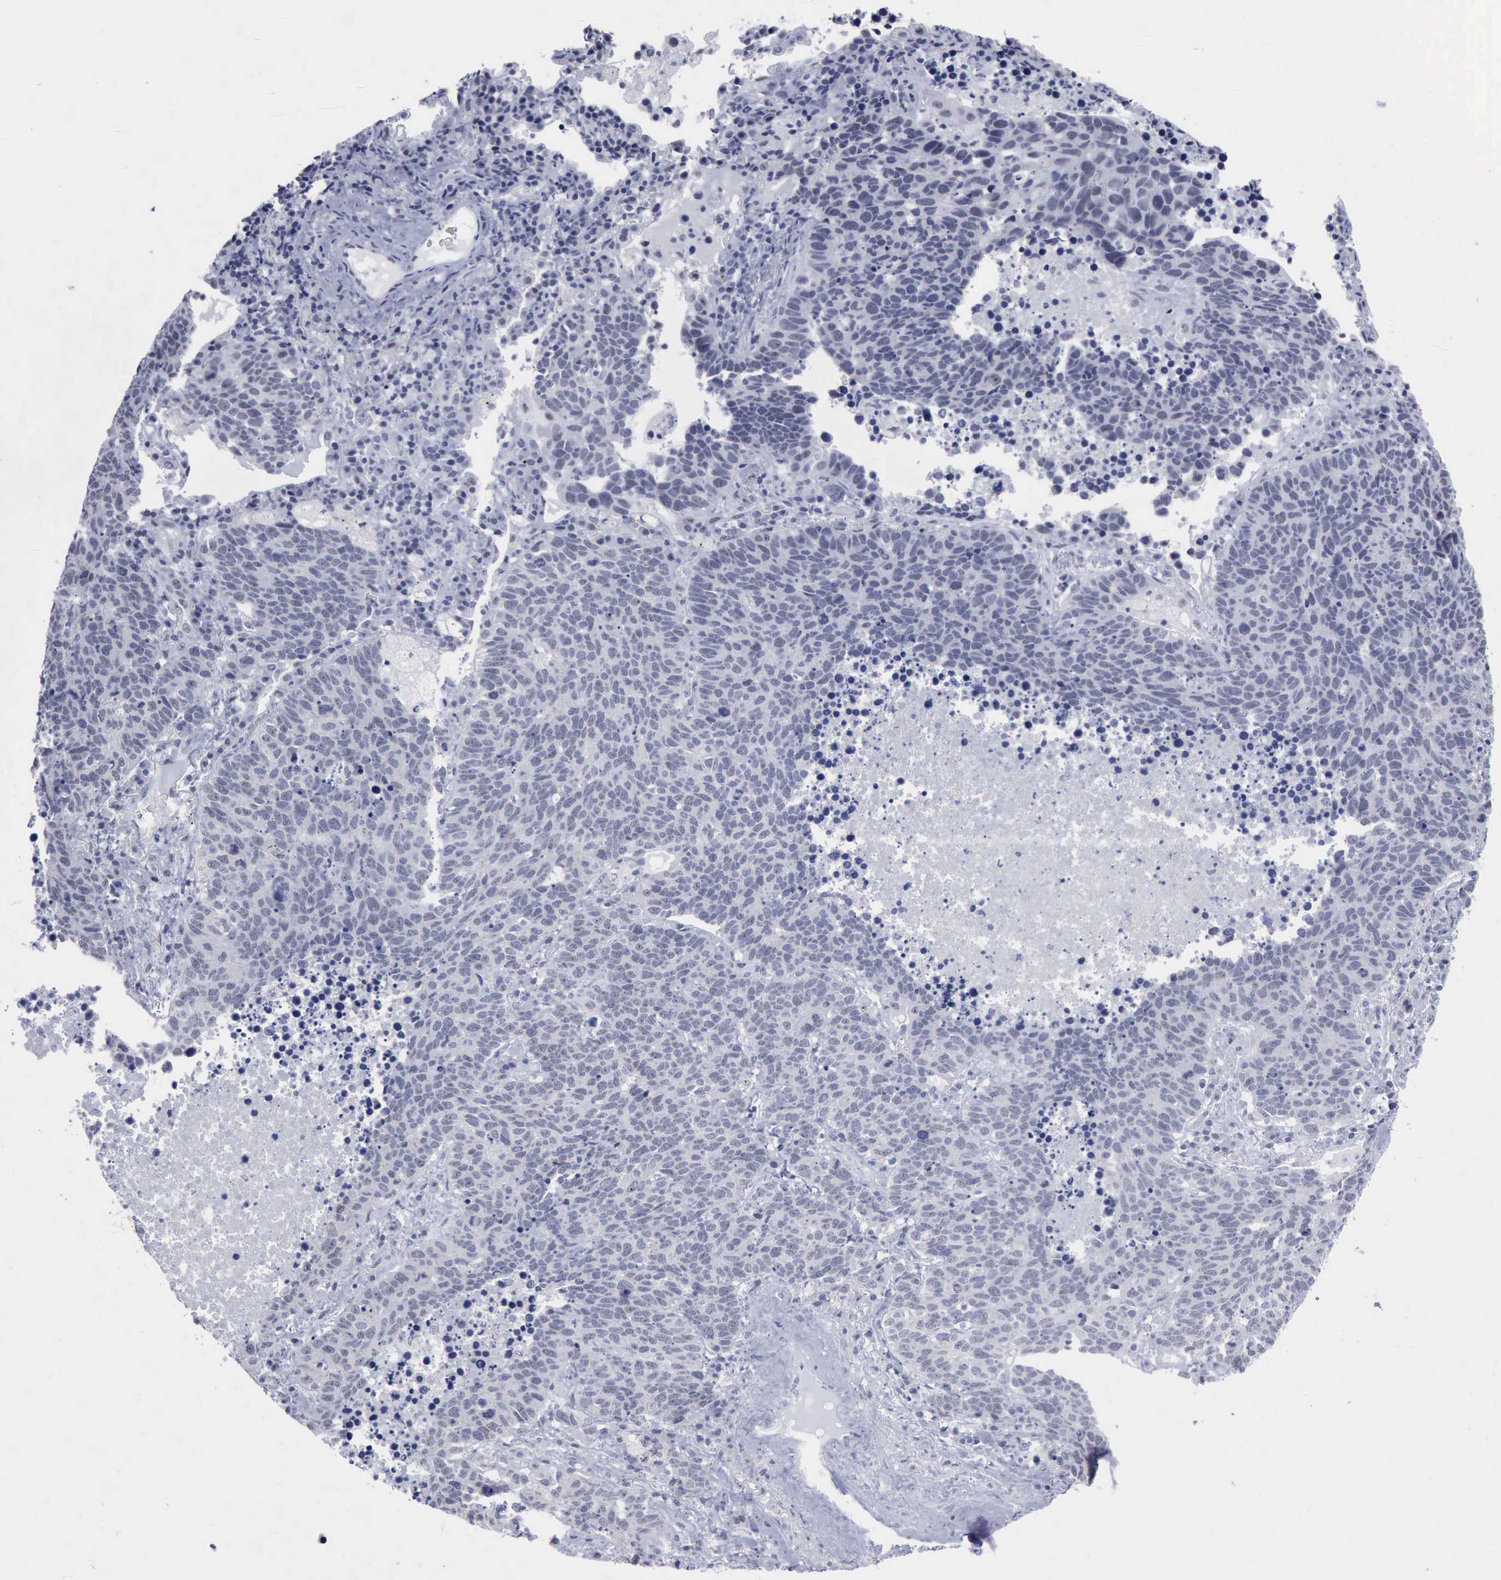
{"staining": {"intensity": "negative", "quantity": "none", "location": "none"}, "tissue": "lung cancer", "cell_type": "Tumor cells", "image_type": "cancer", "snomed": [{"axis": "morphology", "description": "Neoplasm, malignant, NOS"}, {"axis": "topography", "description": "Lung"}], "caption": "Tumor cells show no significant protein expression in lung malignant neoplasm.", "gene": "BRD1", "patient": {"sex": "female", "age": 75}}